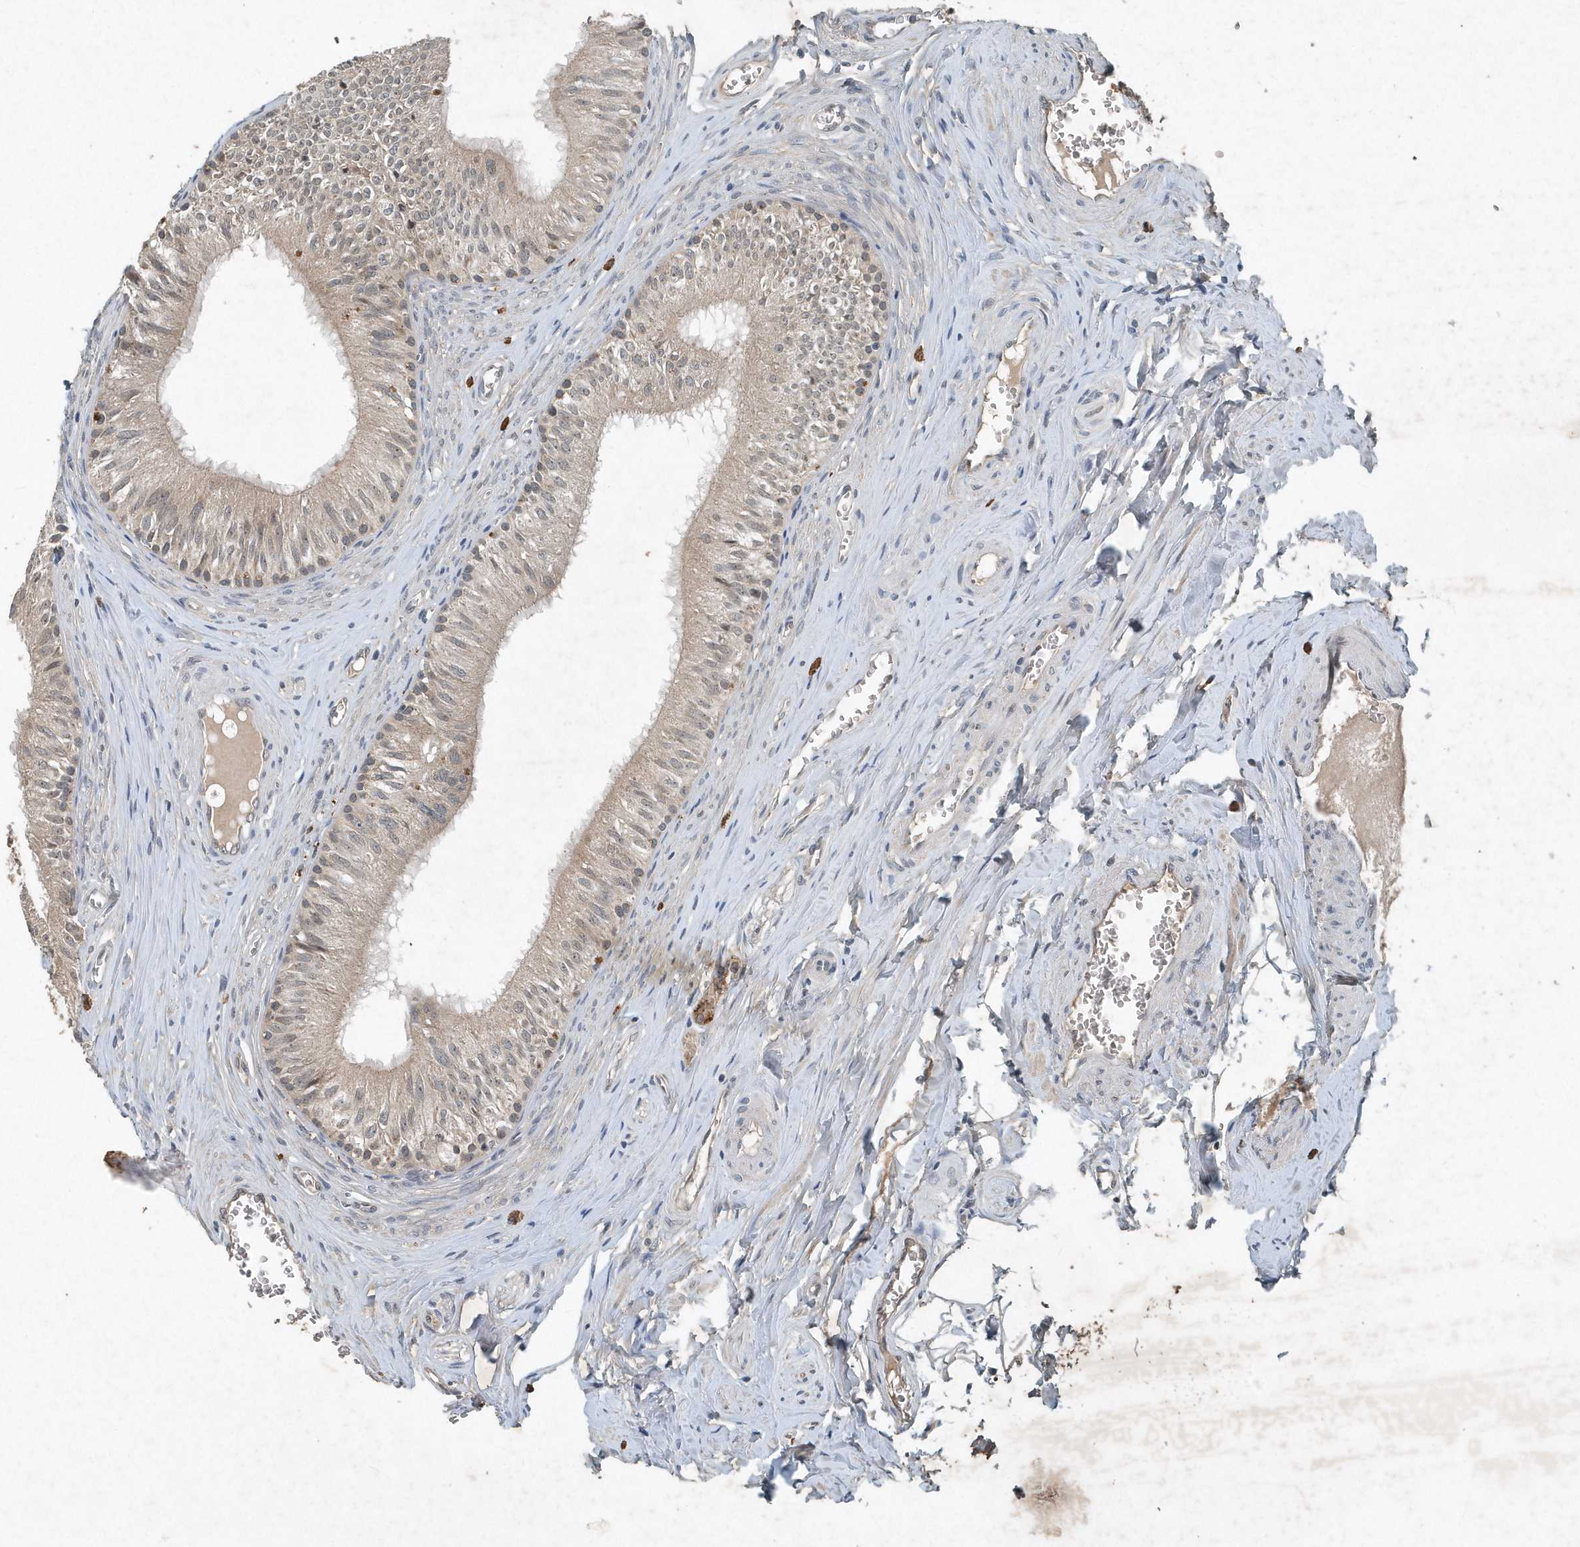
{"staining": {"intensity": "strong", "quantity": "<25%", "location": "cytoplasmic/membranous"}, "tissue": "epididymis", "cell_type": "Glandular cells", "image_type": "normal", "snomed": [{"axis": "morphology", "description": "Normal tissue, NOS"}, {"axis": "topography", "description": "Epididymis"}], "caption": "IHC staining of normal epididymis, which exhibits medium levels of strong cytoplasmic/membranous expression in about <25% of glandular cells indicating strong cytoplasmic/membranous protein staining. The staining was performed using DAB (3,3'-diaminobenzidine) (brown) for protein detection and nuclei were counterstained in hematoxylin (blue).", "gene": "SCFD2", "patient": {"sex": "male", "age": 46}}